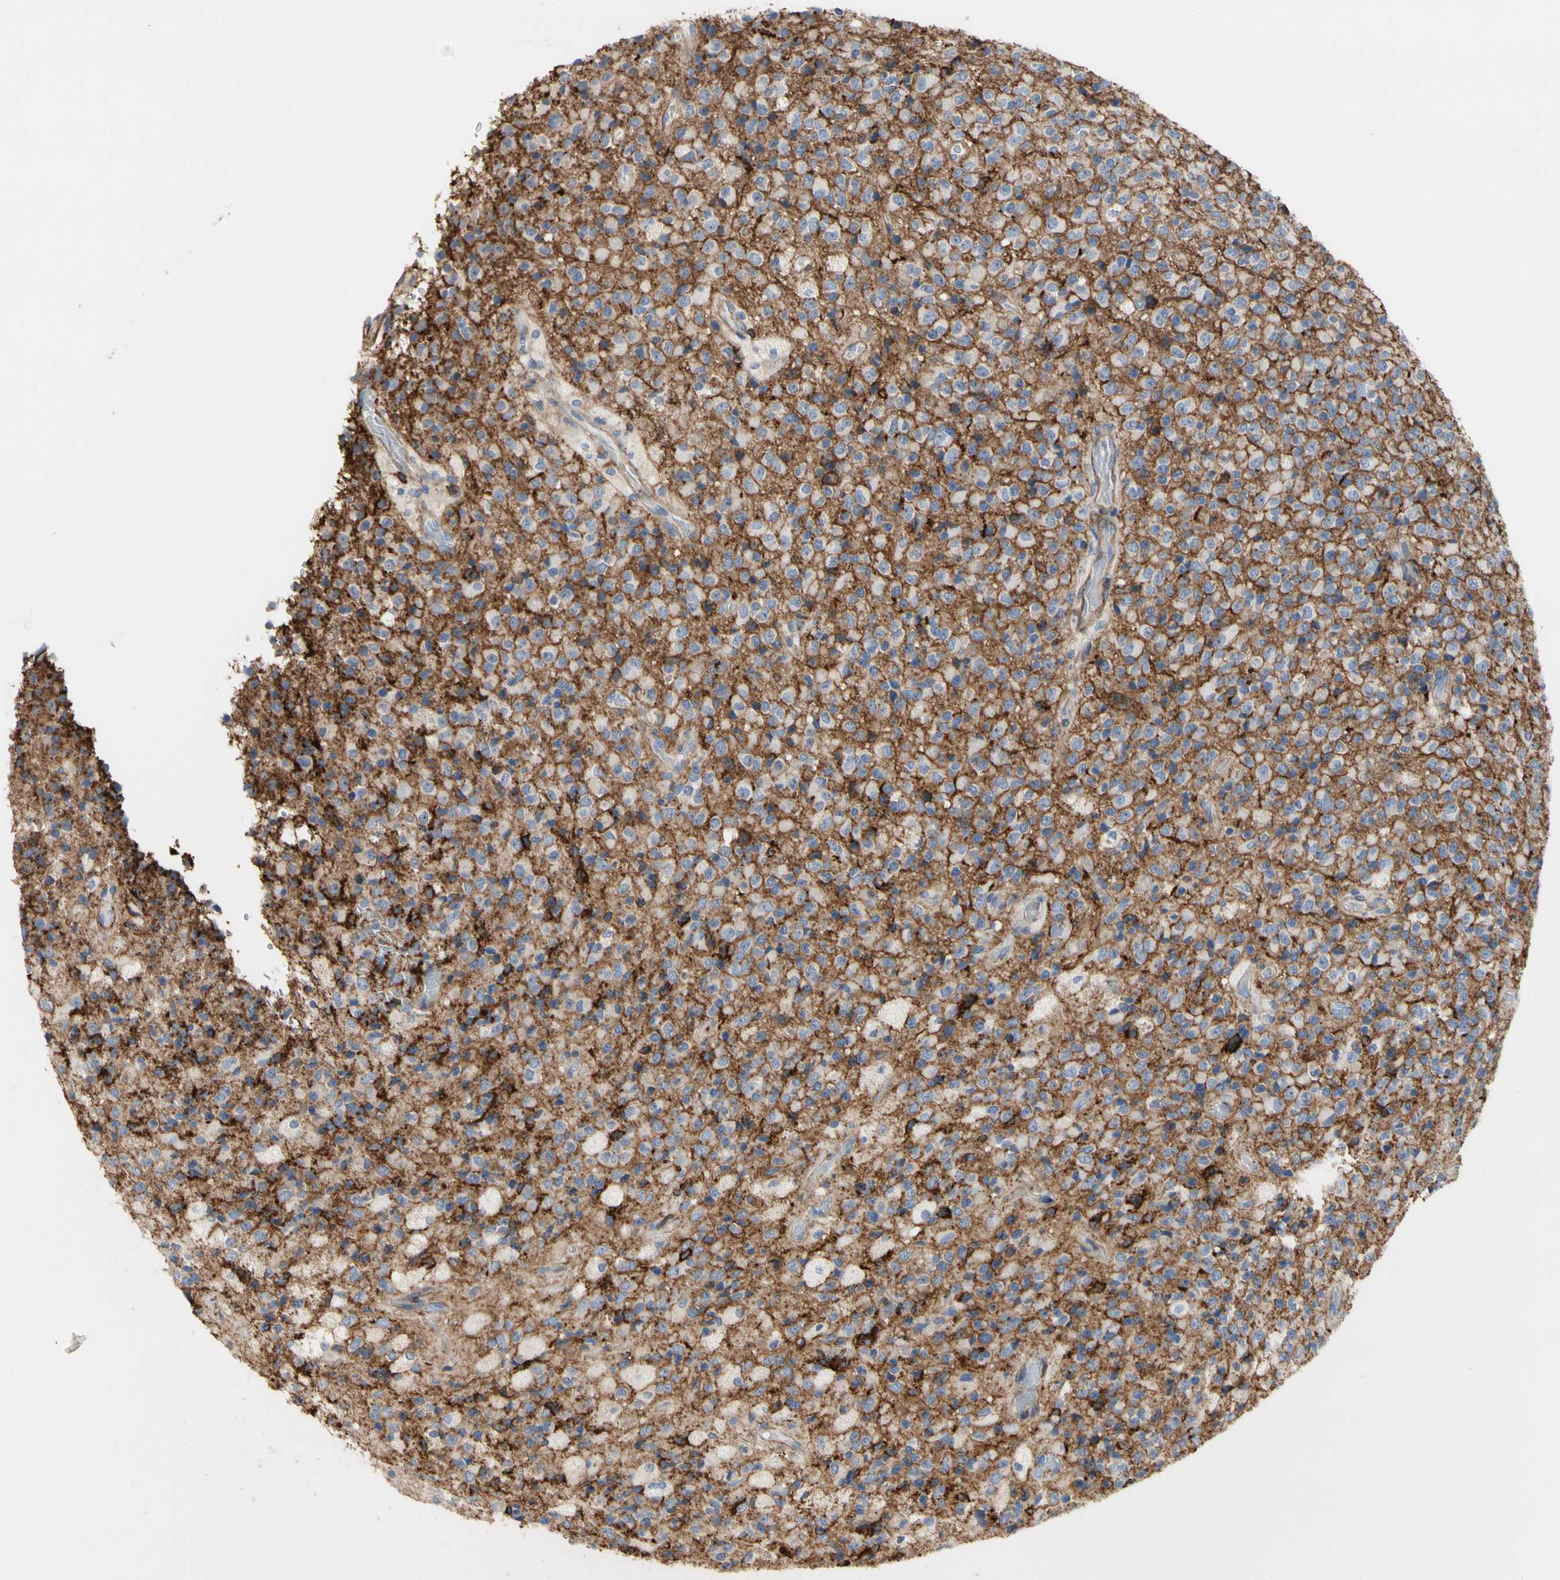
{"staining": {"intensity": "negative", "quantity": "none", "location": "none"}, "tissue": "glioma", "cell_type": "Tumor cells", "image_type": "cancer", "snomed": [{"axis": "morphology", "description": "Glioma, malignant, High grade"}, {"axis": "topography", "description": "pancreas cauda"}], "caption": "Tumor cells are negative for brown protein staining in malignant glioma (high-grade).", "gene": "ANXA6", "patient": {"sex": "male", "age": 60}}